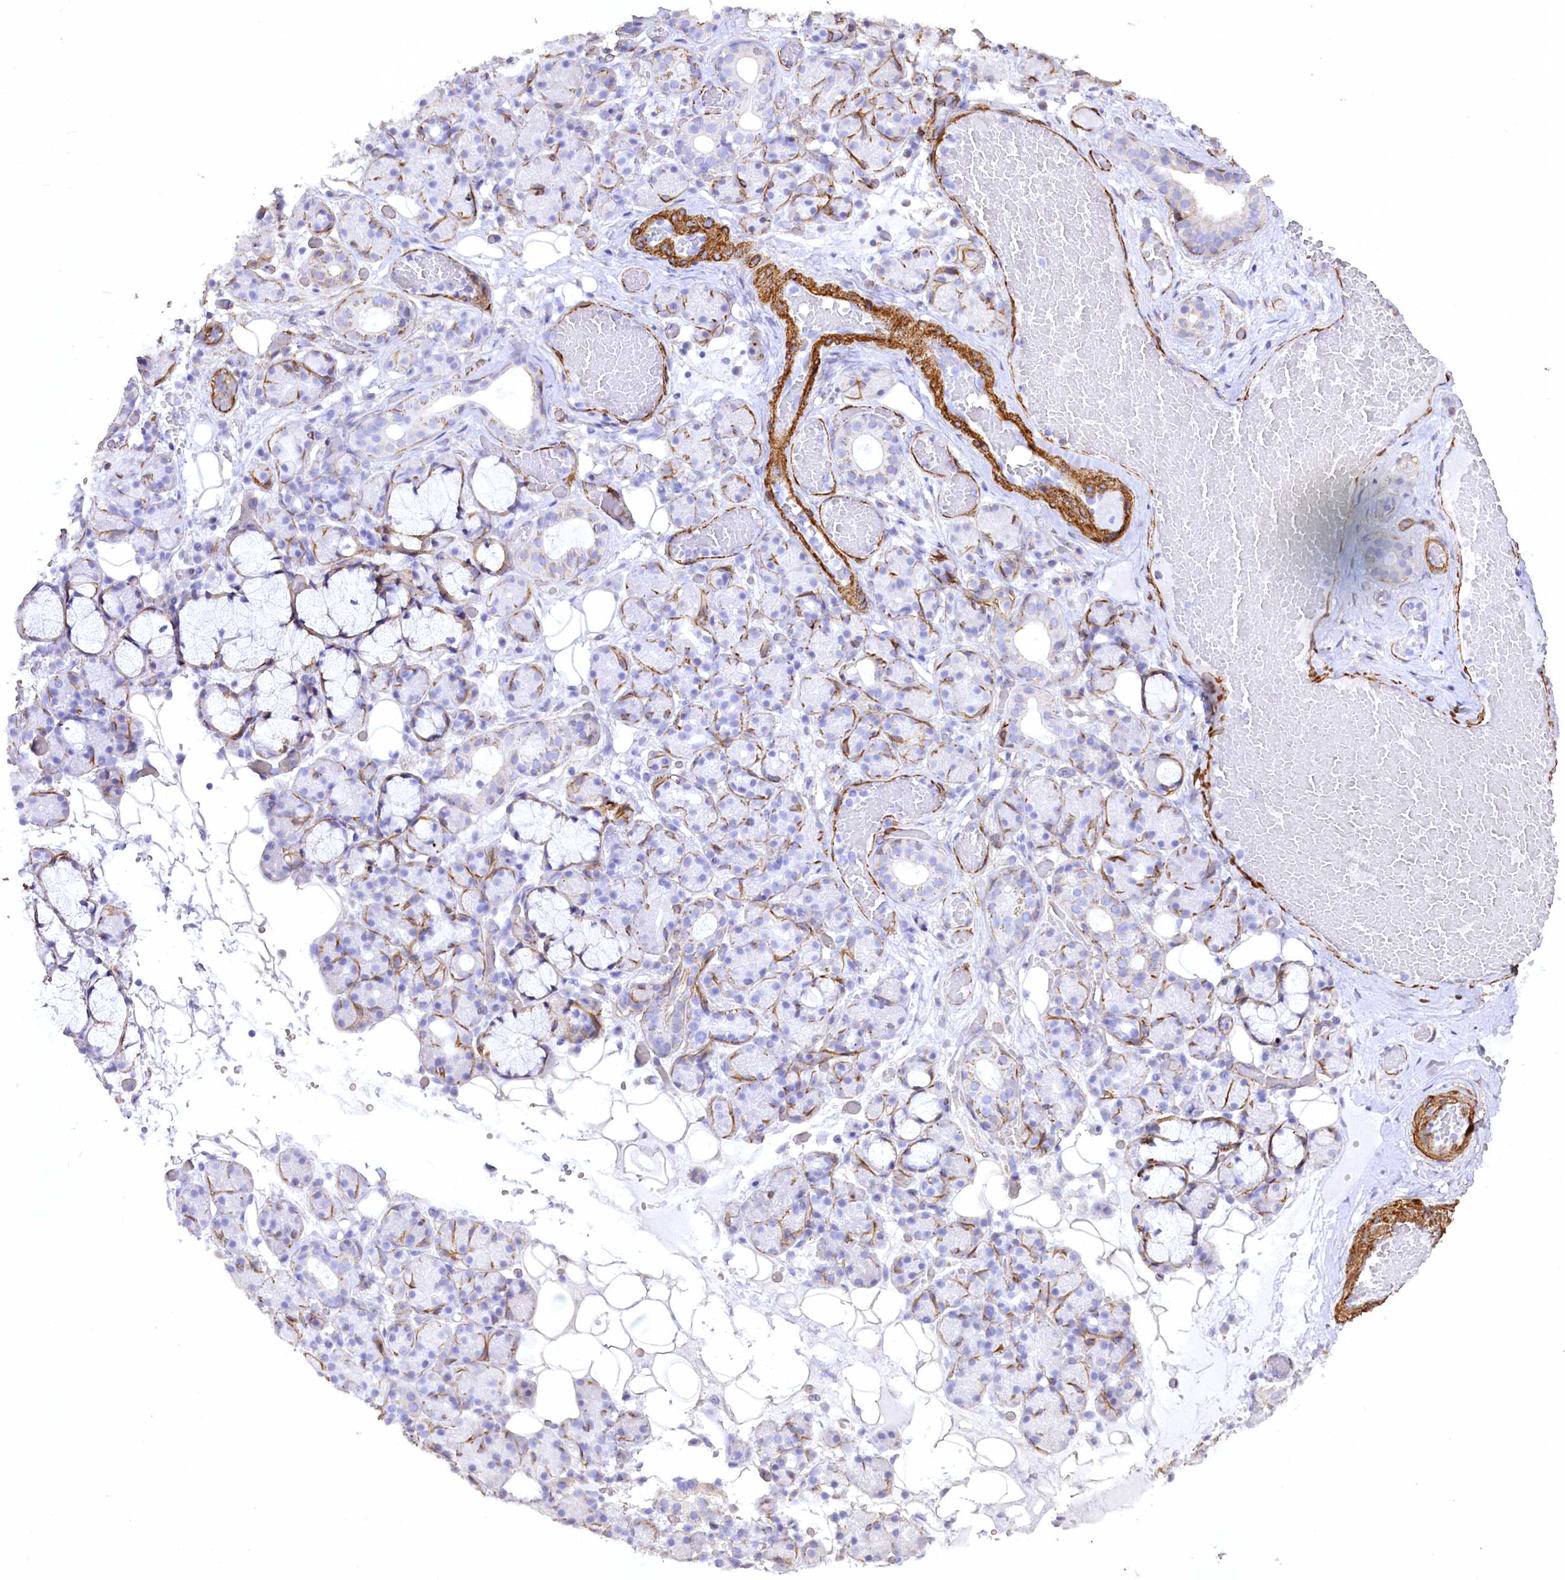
{"staining": {"intensity": "negative", "quantity": "none", "location": "none"}, "tissue": "salivary gland", "cell_type": "Glandular cells", "image_type": "normal", "snomed": [{"axis": "morphology", "description": "Normal tissue, NOS"}, {"axis": "topography", "description": "Salivary gland"}], "caption": "Glandular cells show no significant protein positivity in benign salivary gland.", "gene": "SYNPO2", "patient": {"sex": "male", "age": 63}}